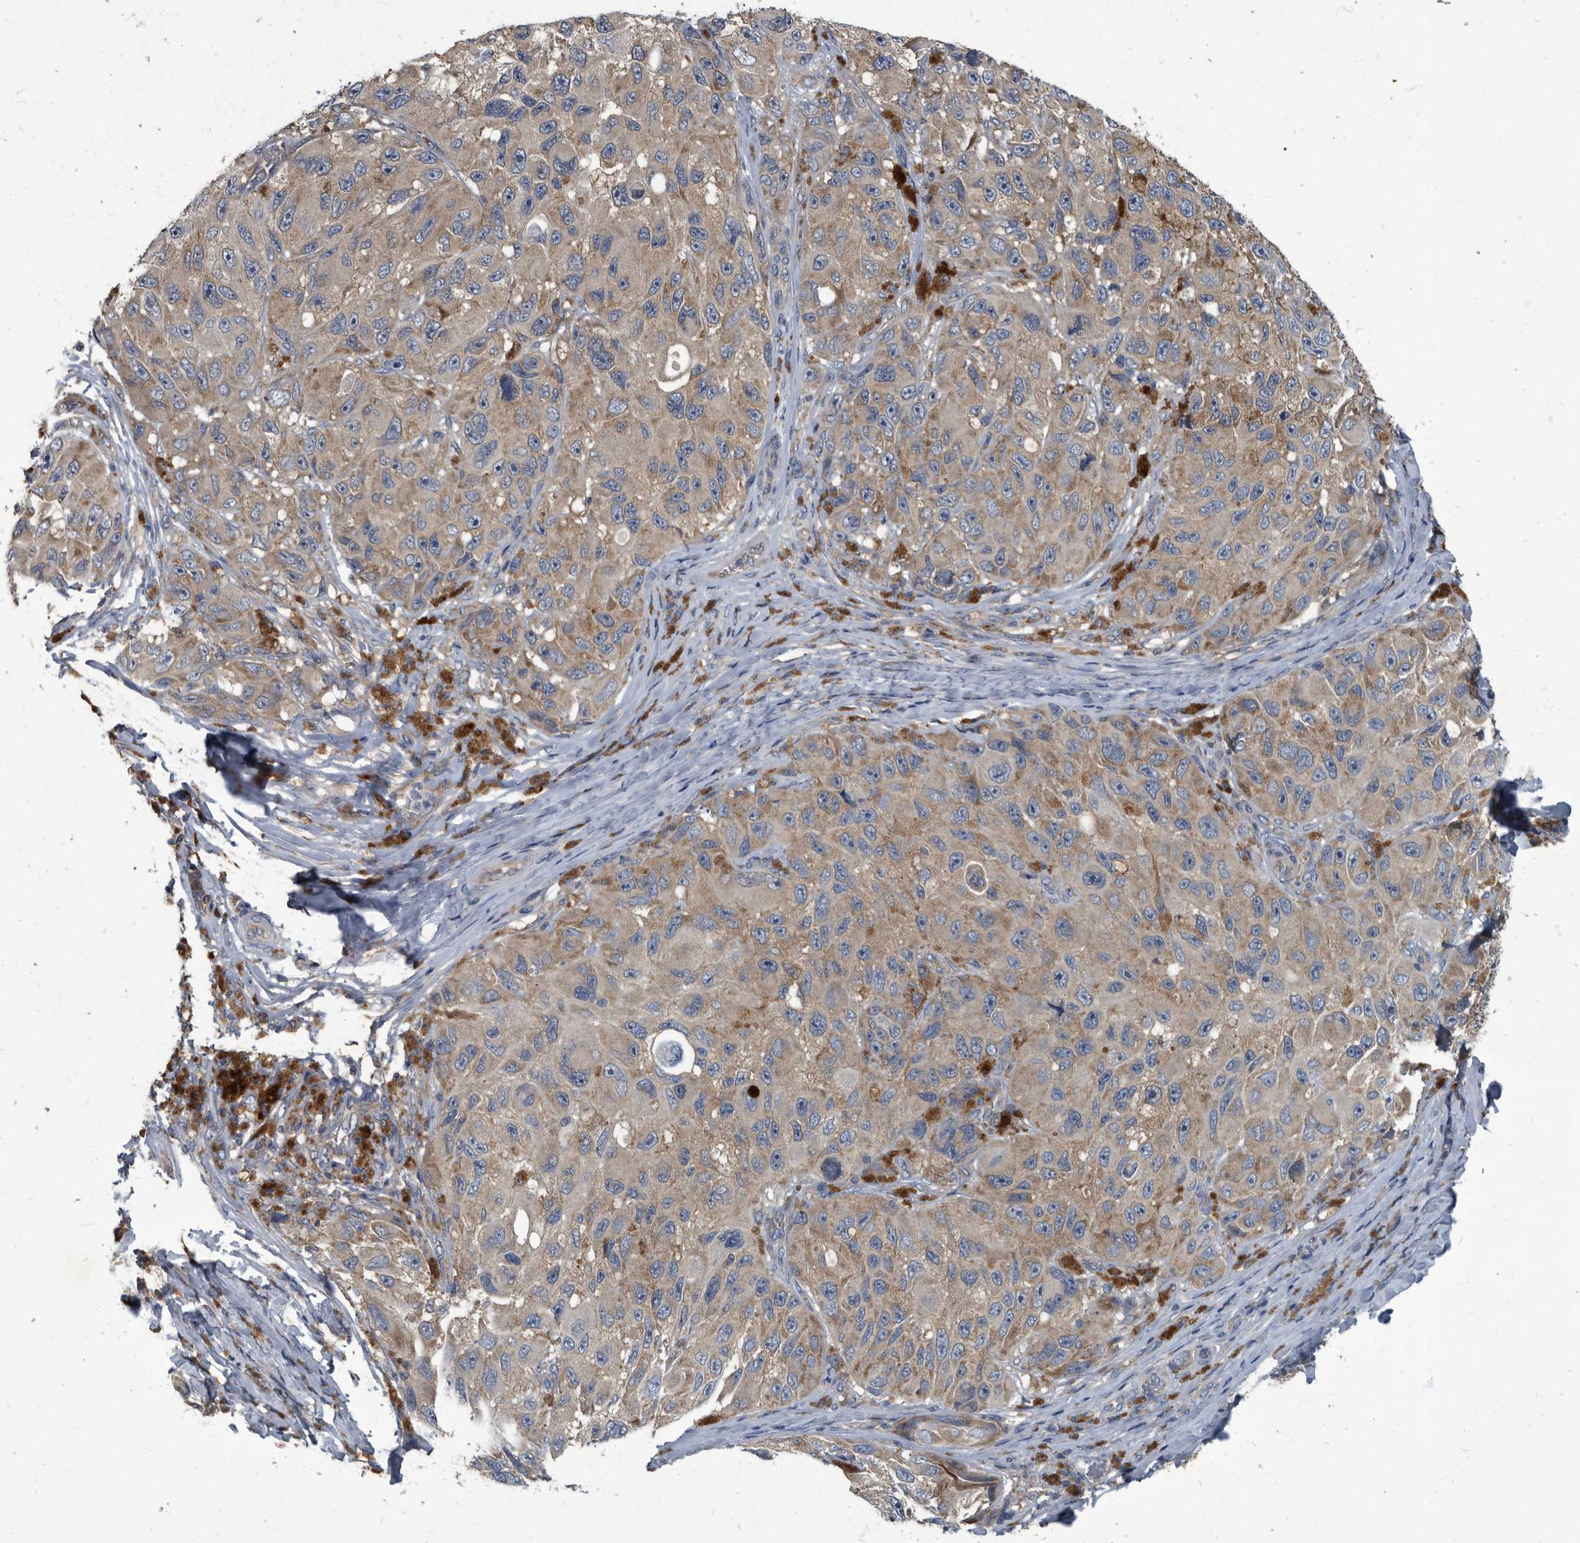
{"staining": {"intensity": "weak", "quantity": ">75%", "location": "cytoplasmic/membranous"}, "tissue": "melanoma", "cell_type": "Tumor cells", "image_type": "cancer", "snomed": [{"axis": "morphology", "description": "Malignant melanoma, NOS"}, {"axis": "topography", "description": "Skin"}], "caption": "This histopathology image displays immunohistochemistry (IHC) staining of human malignant melanoma, with low weak cytoplasmic/membranous positivity in approximately >75% of tumor cells.", "gene": "CDV3", "patient": {"sex": "female", "age": 73}}